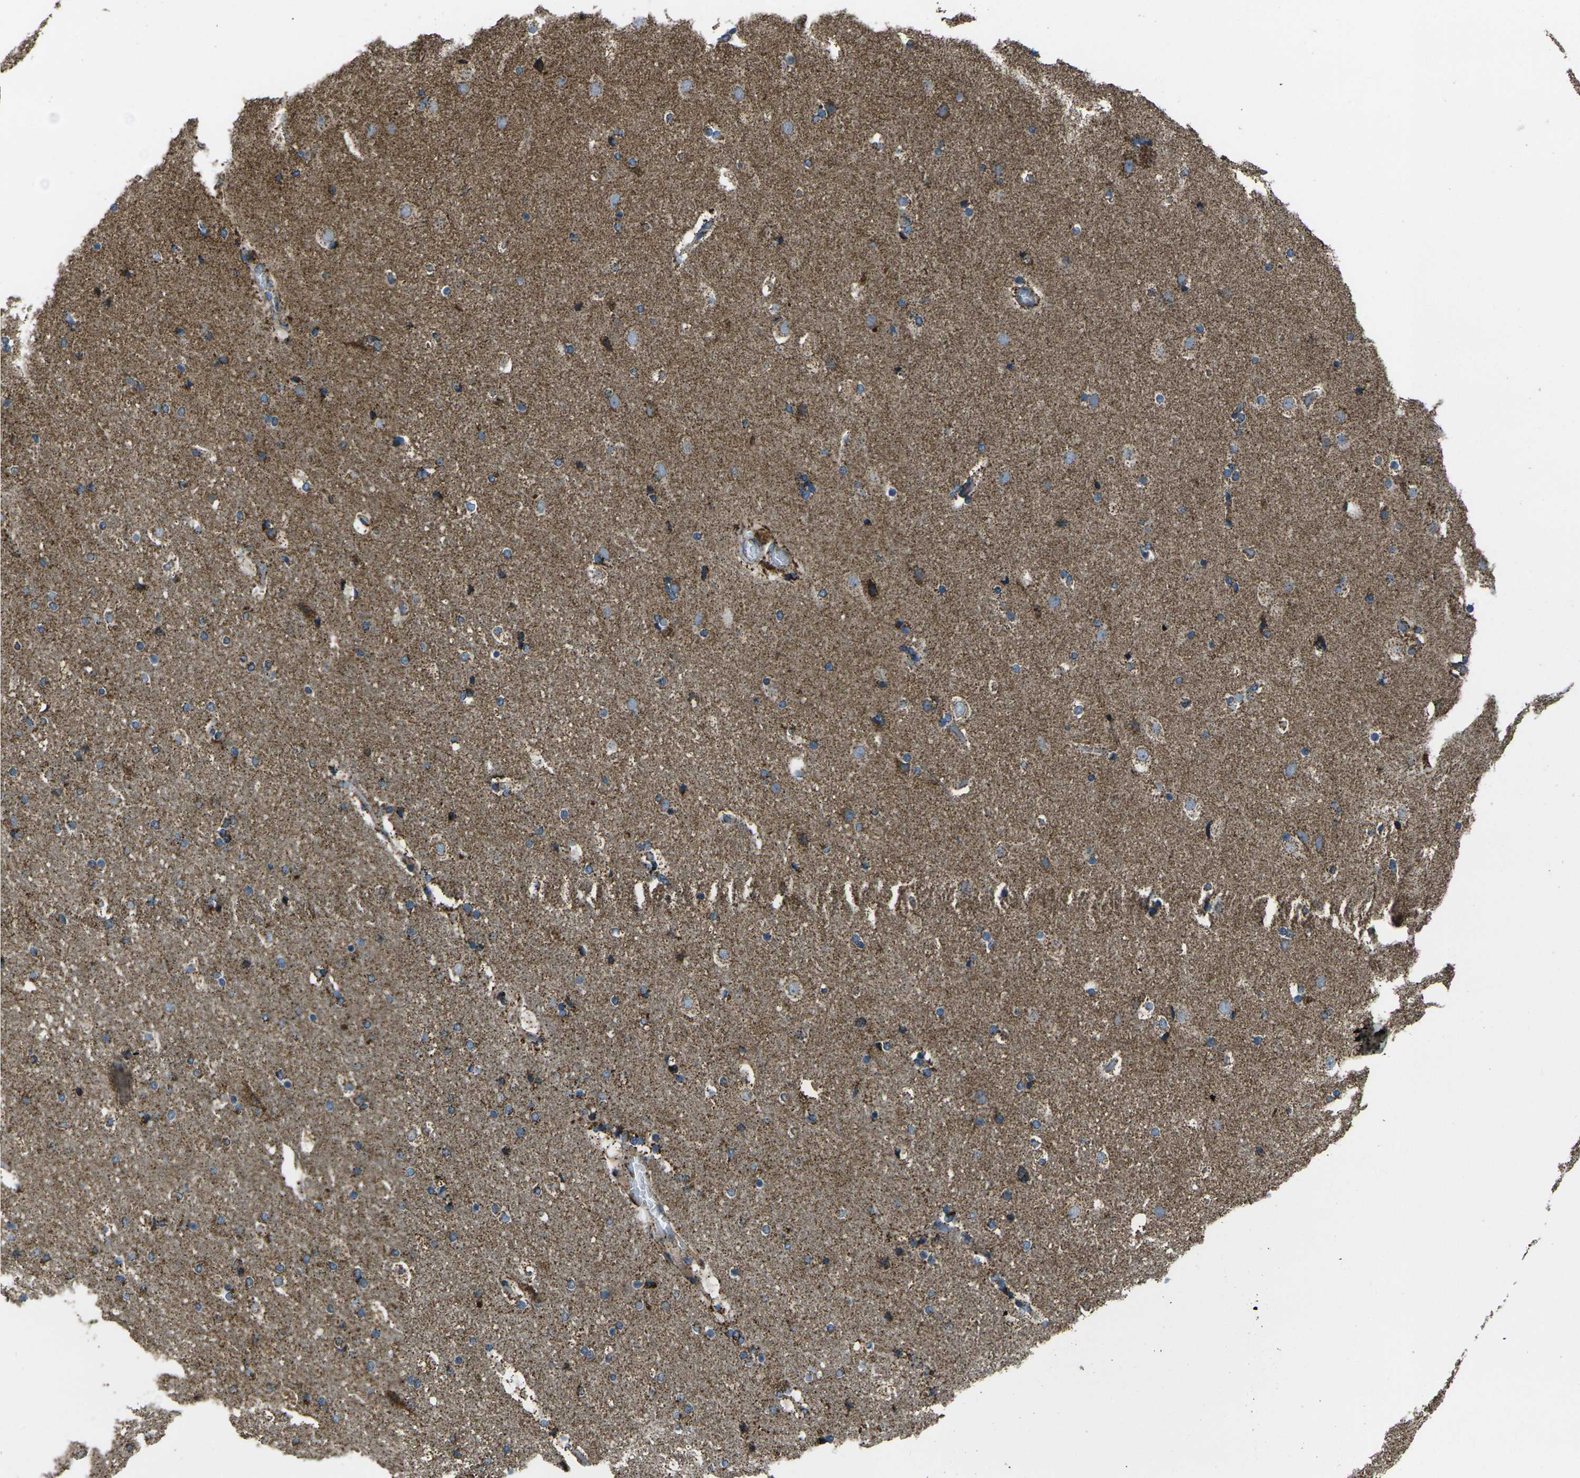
{"staining": {"intensity": "moderate", "quantity": ">75%", "location": "cytoplasmic/membranous"}, "tissue": "cerebral cortex", "cell_type": "Endothelial cells", "image_type": "normal", "snomed": [{"axis": "morphology", "description": "Normal tissue, NOS"}, {"axis": "topography", "description": "Cerebral cortex"}], "caption": "Brown immunohistochemical staining in benign human cerebral cortex shows moderate cytoplasmic/membranous staining in approximately >75% of endothelial cells.", "gene": "KLHL5", "patient": {"sex": "male", "age": 57}}